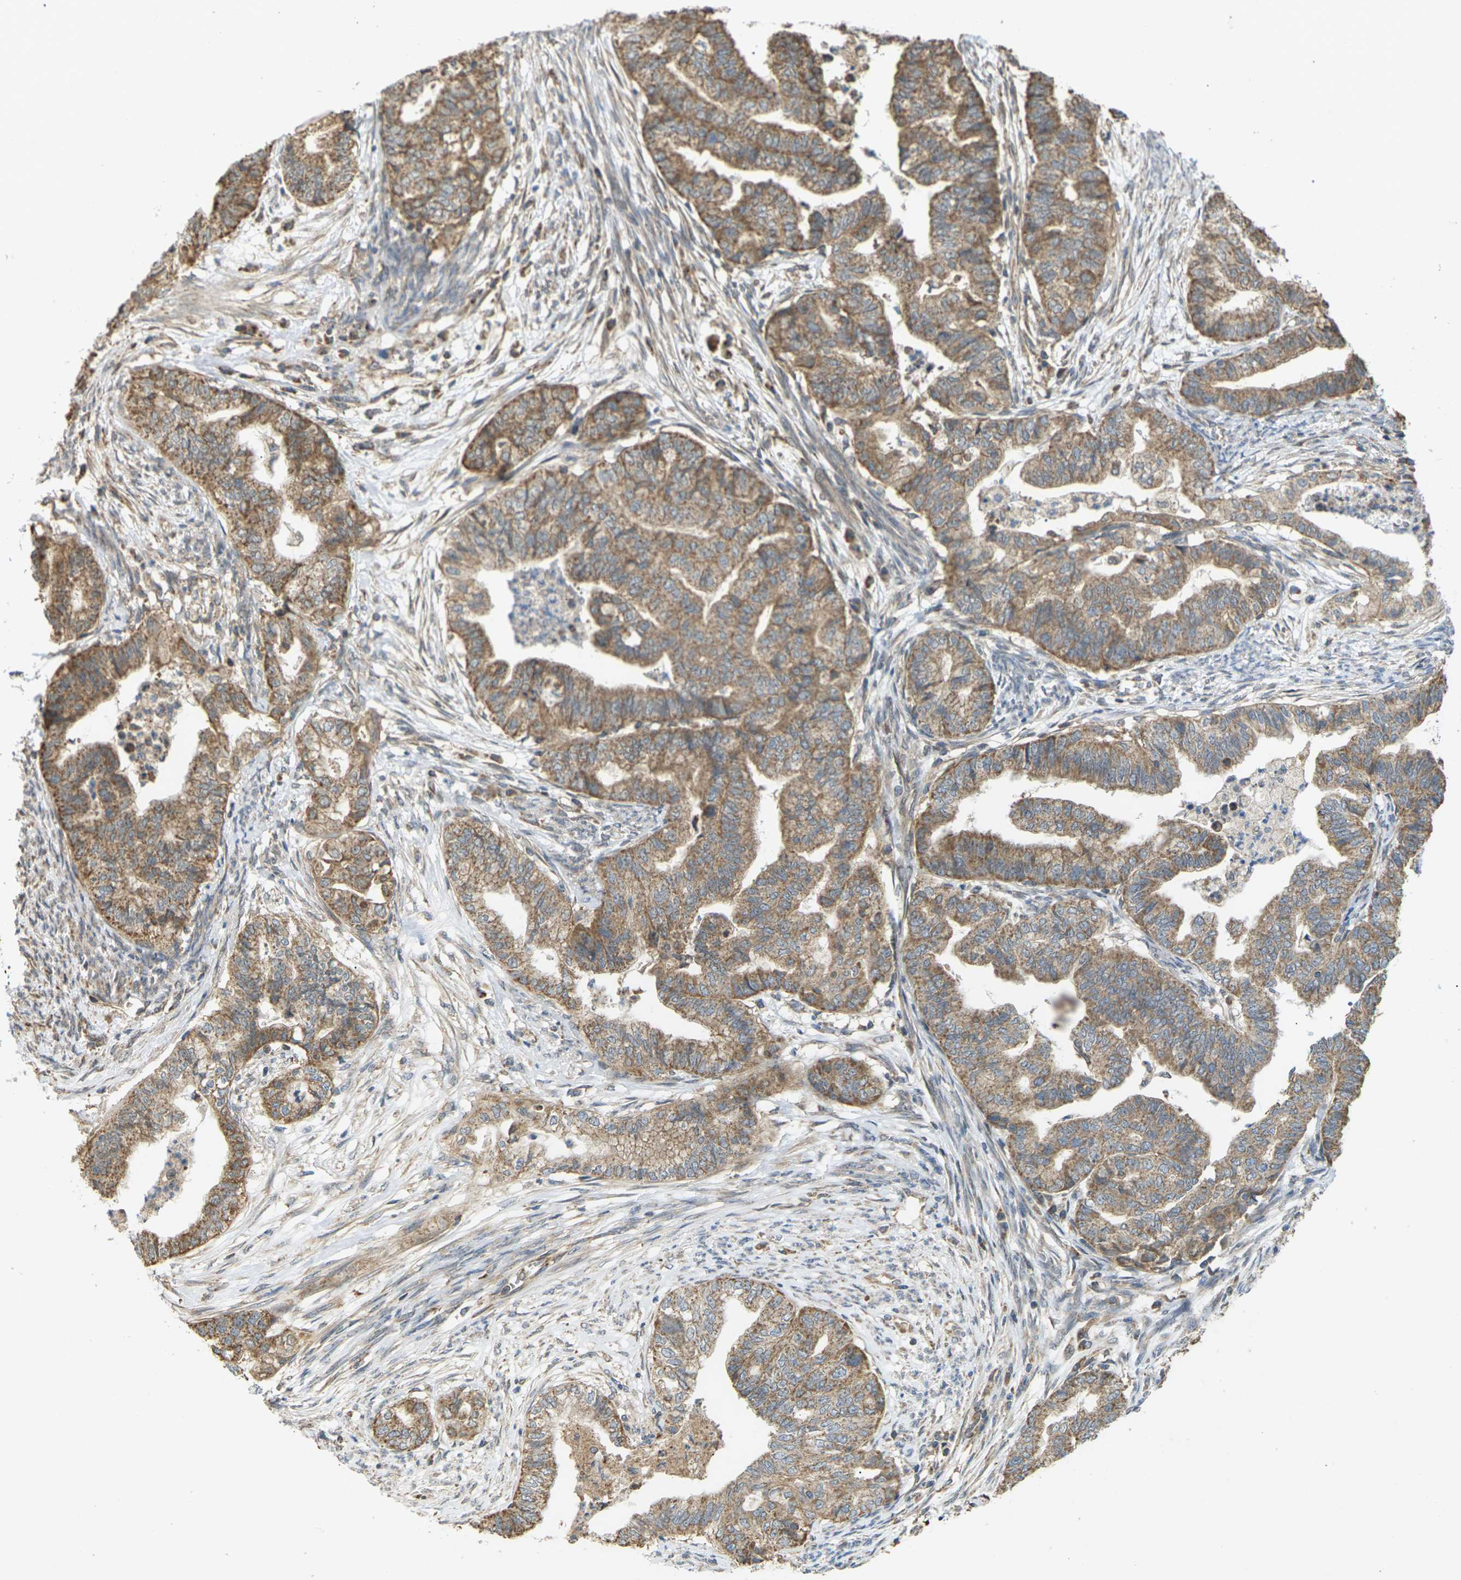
{"staining": {"intensity": "moderate", "quantity": ">75%", "location": "cytoplasmic/membranous"}, "tissue": "endometrial cancer", "cell_type": "Tumor cells", "image_type": "cancer", "snomed": [{"axis": "morphology", "description": "Adenocarcinoma, NOS"}, {"axis": "topography", "description": "Endometrium"}], "caption": "A histopathology image of endometrial adenocarcinoma stained for a protein displays moderate cytoplasmic/membranous brown staining in tumor cells.", "gene": "KSR1", "patient": {"sex": "female", "age": 79}}